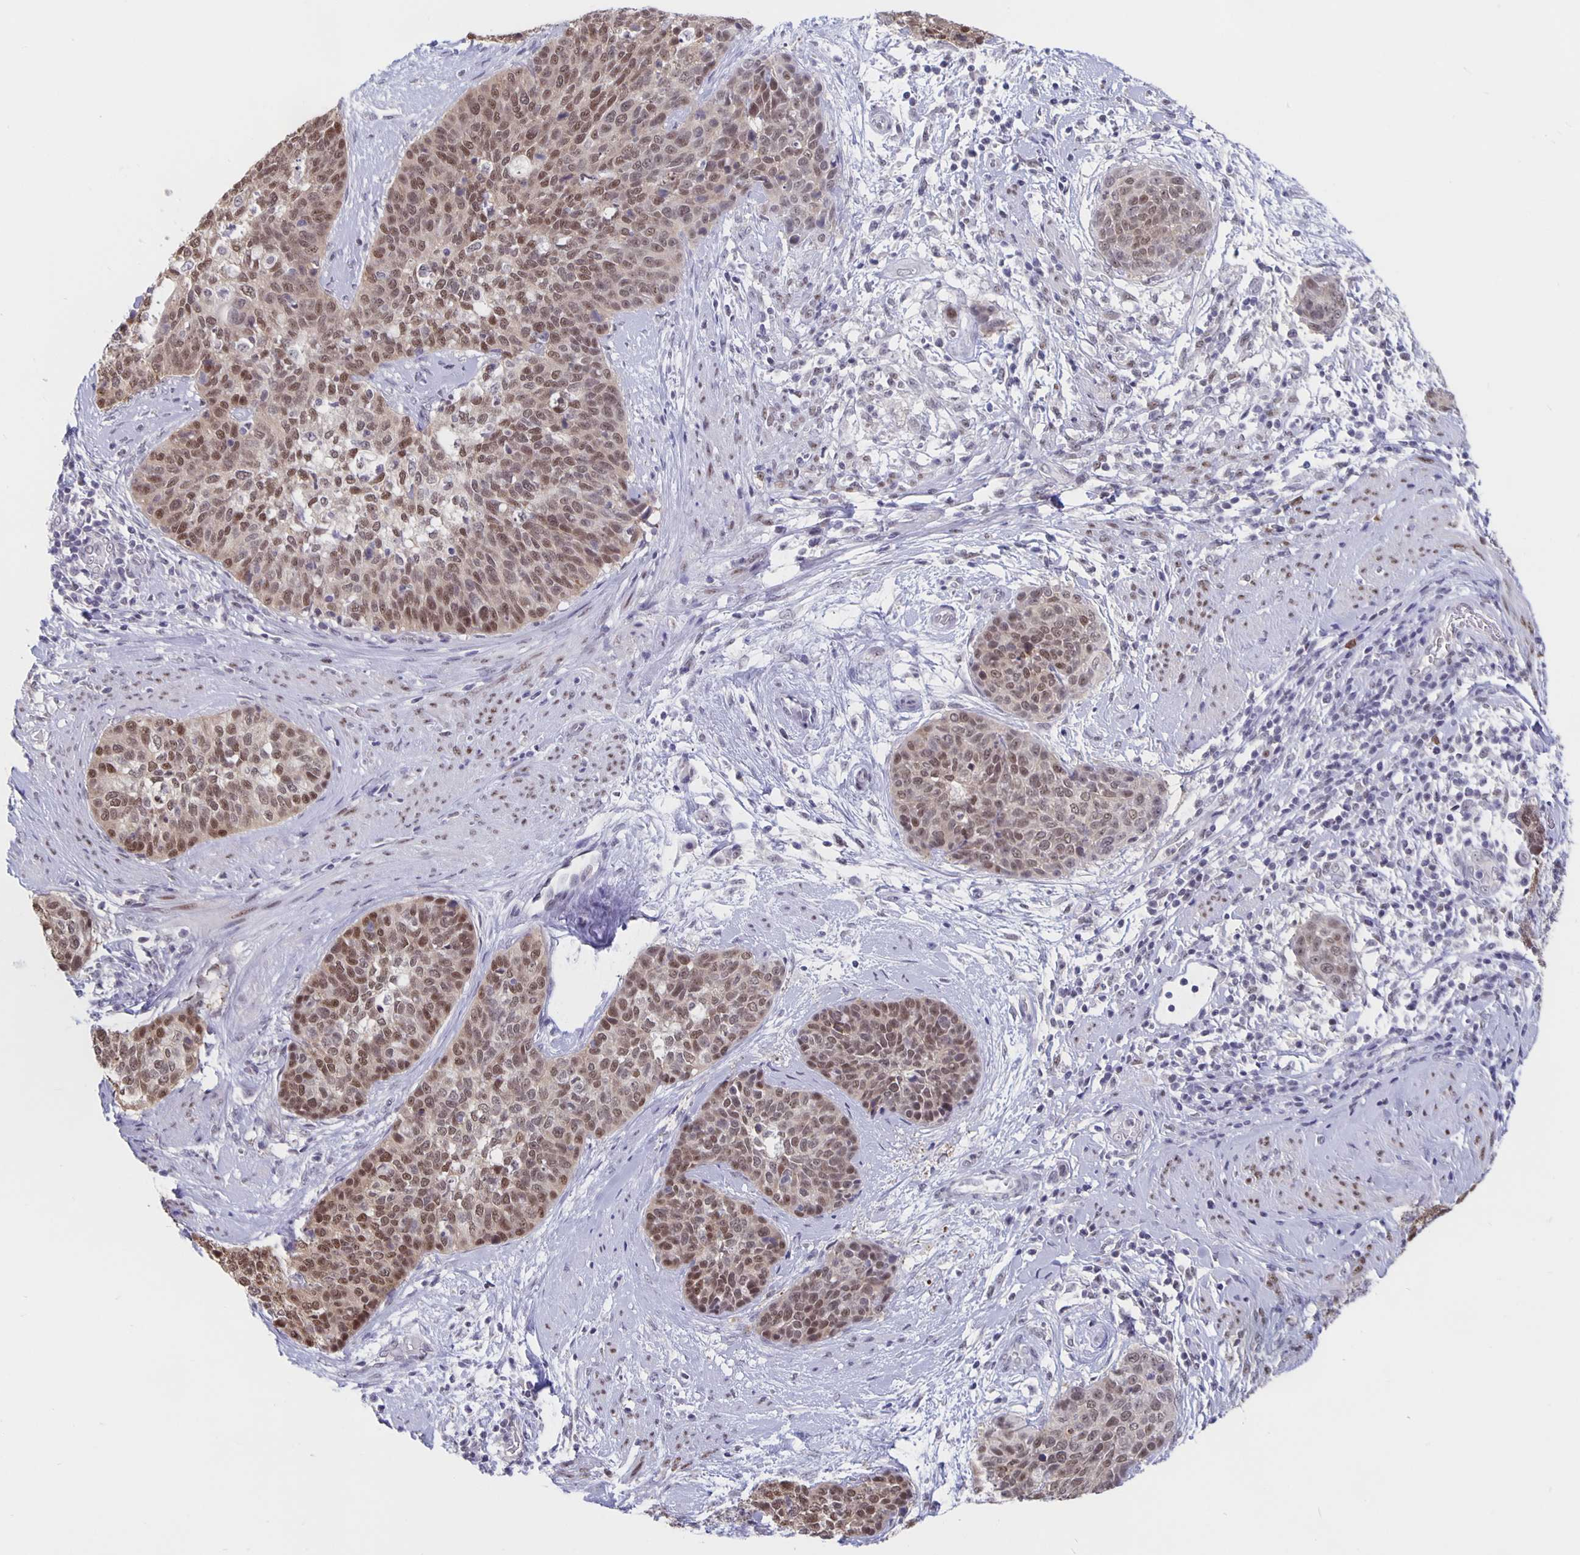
{"staining": {"intensity": "moderate", "quantity": ">75%", "location": "nuclear"}, "tissue": "cervical cancer", "cell_type": "Tumor cells", "image_type": "cancer", "snomed": [{"axis": "morphology", "description": "Squamous cell carcinoma, NOS"}, {"axis": "topography", "description": "Cervix"}], "caption": "Protein expression analysis of human cervical squamous cell carcinoma reveals moderate nuclear staining in approximately >75% of tumor cells. Ihc stains the protein in brown and the nuclei are stained blue.", "gene": "ZNF691", "patient": {"sex": "female", "age": 69}}